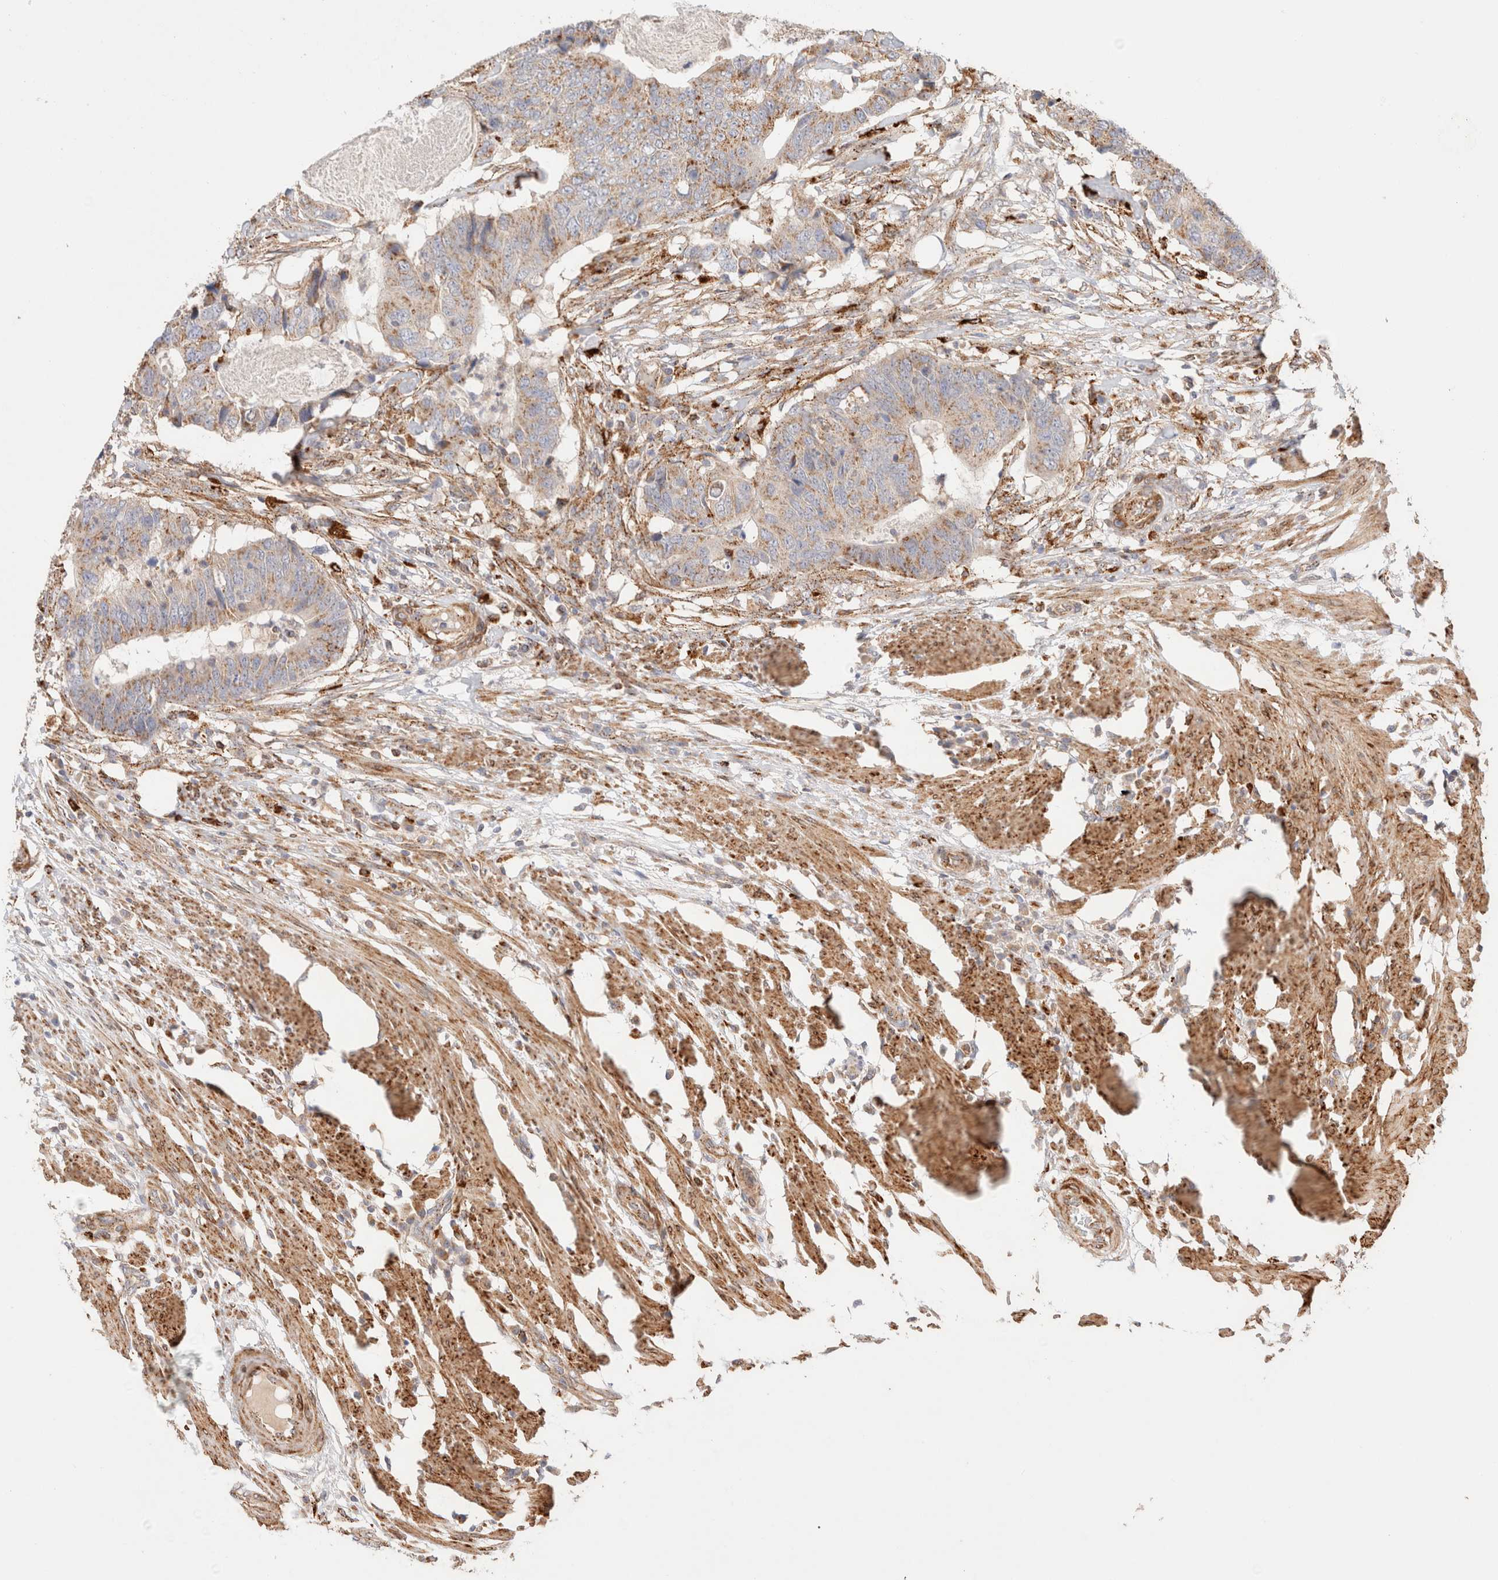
{"staining": {"intensity": "weak", "quantity": ">75%", "location": "cytoplasmic/membranous"}, "tissue": "colorectal cancer", "cell_type": "Tumor cells", "image_type": "cancer", "snomed": [{"axis": "morphology", "description": "Adenocarcinoma, NOS"}, {"axis": "topography", "description": "Colon"}], "caption": "Colorectal adenocarcinoma stained with IHC exhibits weak cytoplasmic/membranous staining in about >75% of tumor cells.", "gene": "RABEPK", "patient": {"sex": "male", "age": 56}}